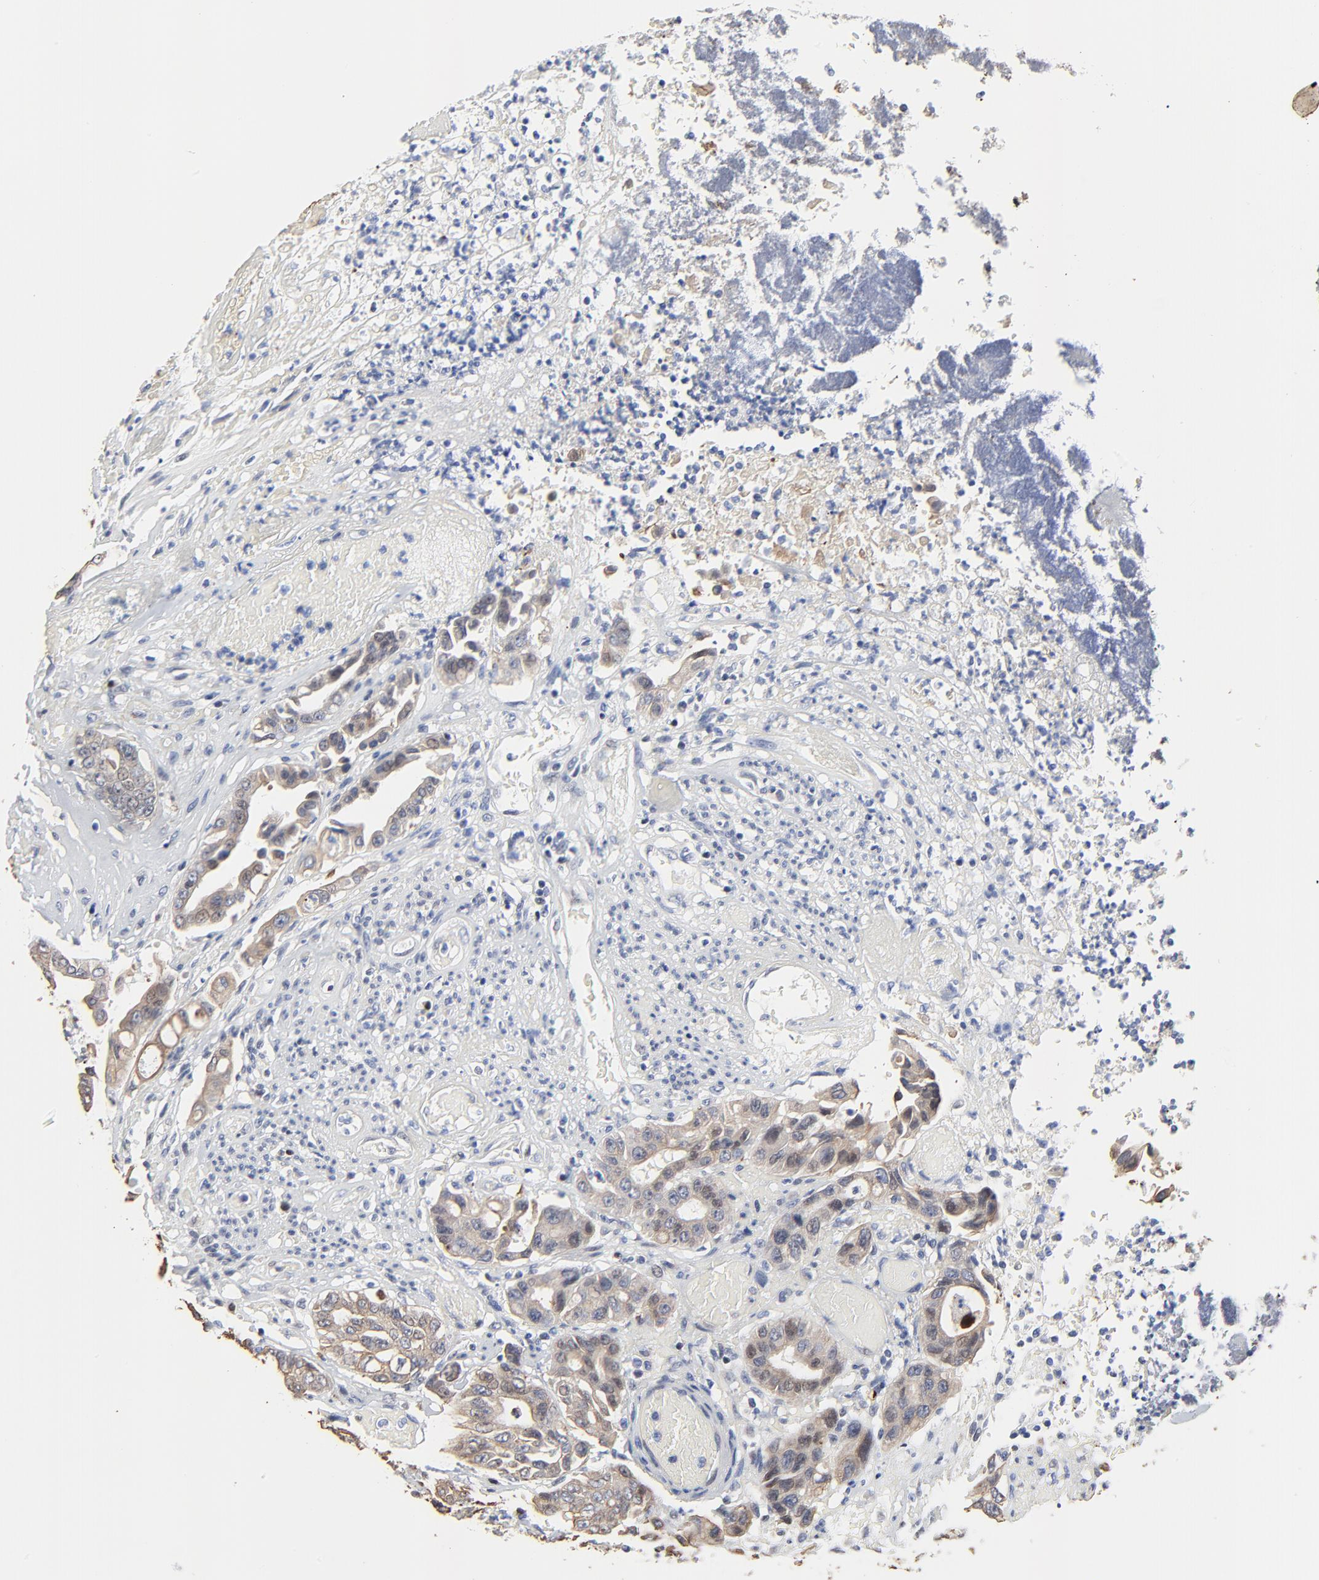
{"staining": {"intensity": "weak", "quantity": "25%-75%", "location": "cytoplasmic/membranous,nuclear"}, "tissue": "colorectal cancer", "cell_type": "Tumor cells", "image_type": "cancer", "snomed": [{"axis": "morphology", "description": "Adenocarcinoma, NOS"}, {"axis": "topography", "description": "Colon"}], "caption": "Immunohistochemistry photomicrograph of colorectal adenocarcinoma stained for a protein (brown), which demonstrates low levels of weak cytoplasmic/membranous and nuclear staining in approximately 25%-75% of tumor cells.", "gene": "LNX1", "patient": {"sex": "female", "age": 70}}